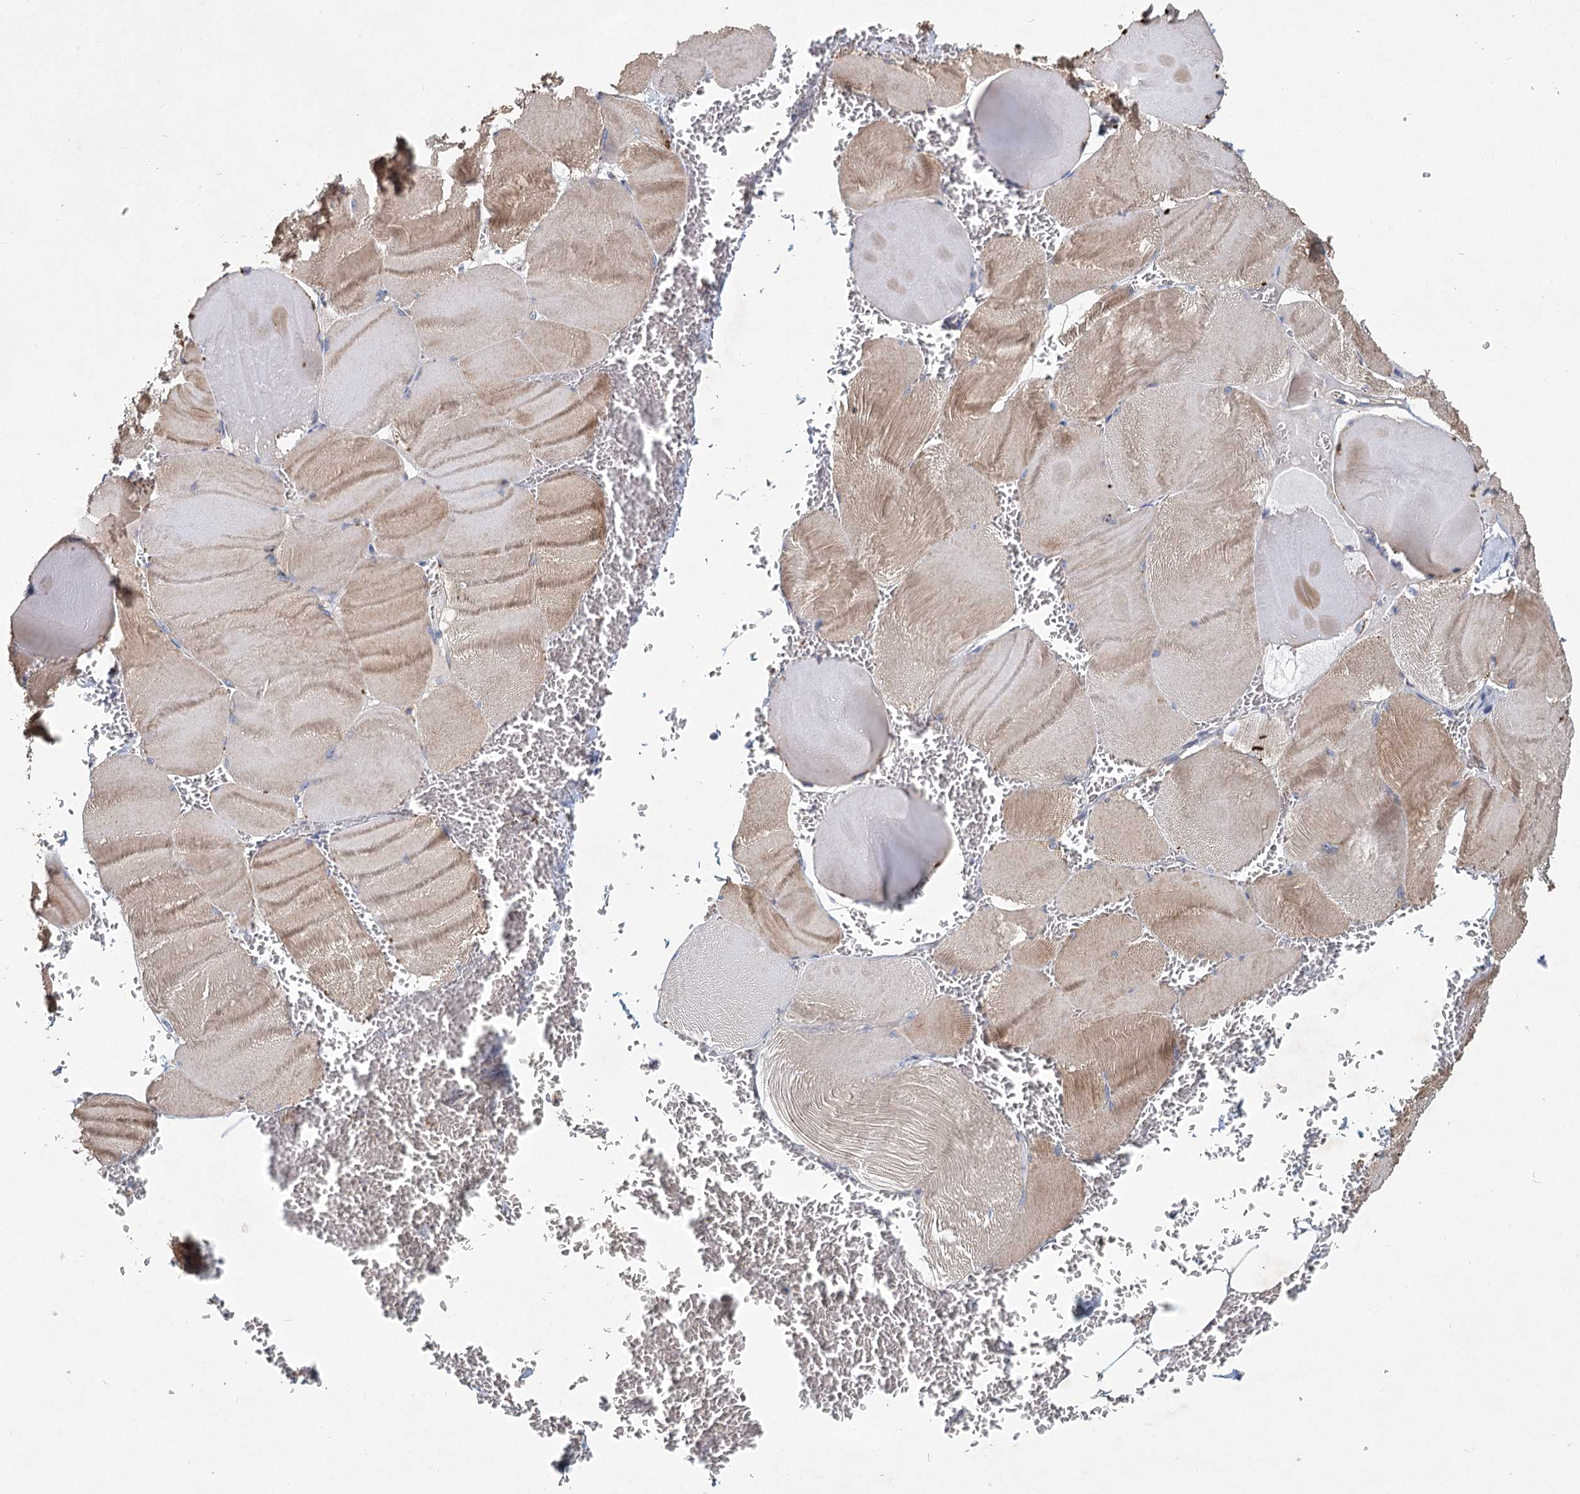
{"staining": {"intensity": "weak", "quantity": ">75%", "location": "cytoplasmic/membranous"}, "tissue": "skeletal muscle", "cell_type": "Myocytes", "image_type": "normal", "snomed": [{"axis": "morphology", "description": "Normal tissue, NOS"}, {"axis": "morphology", "description": "Basal cell carcinoma"}, {"axis": "topography", "description": "Skeletal muscle"}], "caption": "Protein expression analysis of benign human skeletal muscle reveals weak cytoplasmic/membranous expression in approximately >75% of myocytes. (IHC, brightfield microscopy, high magnification).", "gene": "HES2", "patient": {"sex": "female", "age": 64}}